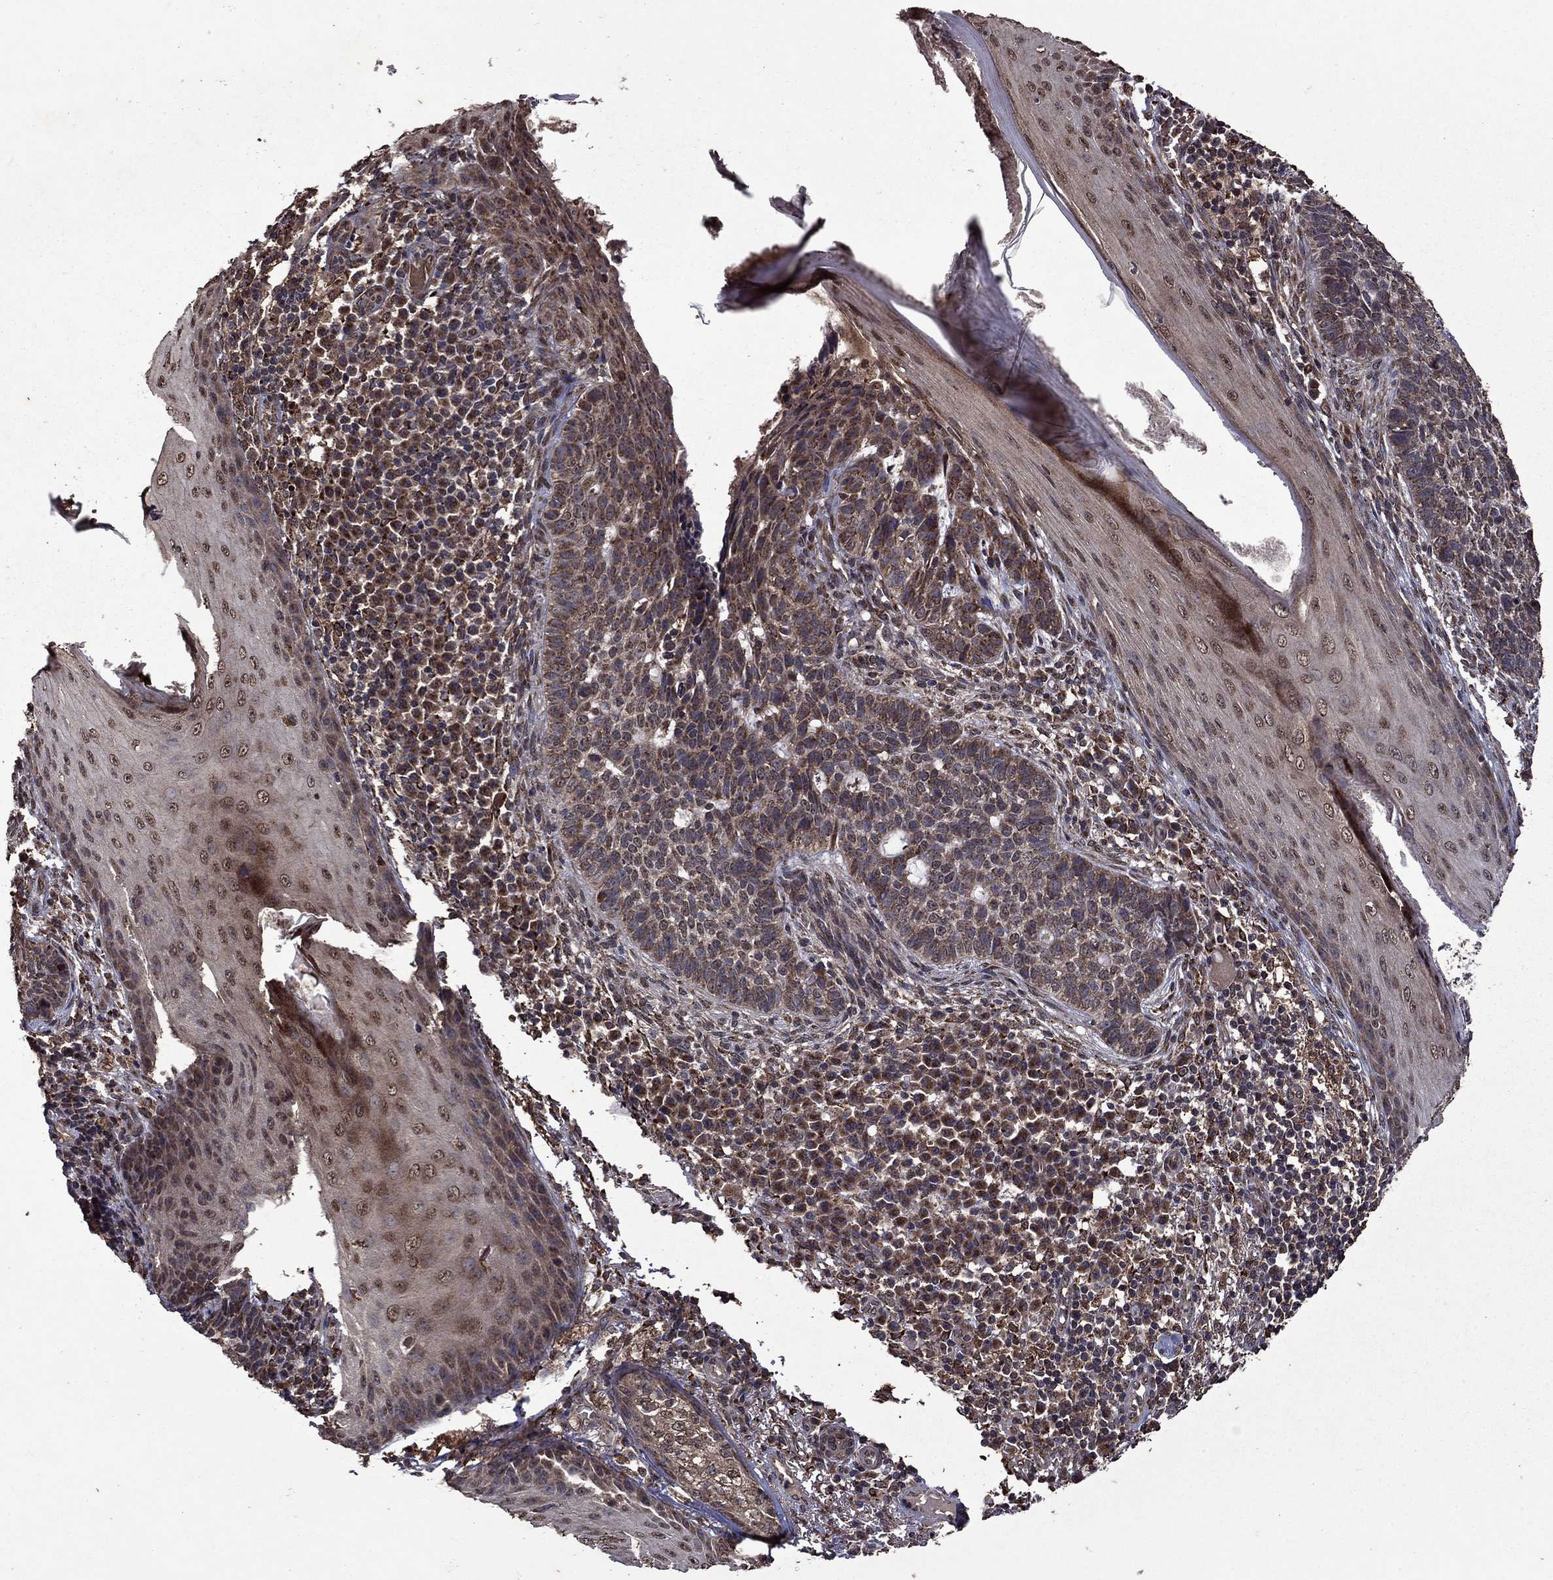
{"staining": {"intensity": "moderate", "quantity": "25%-75%", "location": "cytoplasmic/membranous,nuclear"}, "tissue": "skin cancer", "cell_type": "Tumor cells", "image_type": "cancer", "snomed": [{"axis": "morphology", "description": "Basal cell carcinoma"}, {"axis": "topography", "description": "Skin"}], "caption": "Skin cancer was stained to show a protein in brown. There is medium levels of moderate cytoplasmic/membranous and nuclear expression in about 25%-75% of tumor cells. (DAB (3,3'-diaminobenzidine) = brown stain, brightfield microscopy at high magnification).", "gene": "ITM2B", "patient": {"sex": "female", "age": 69}}